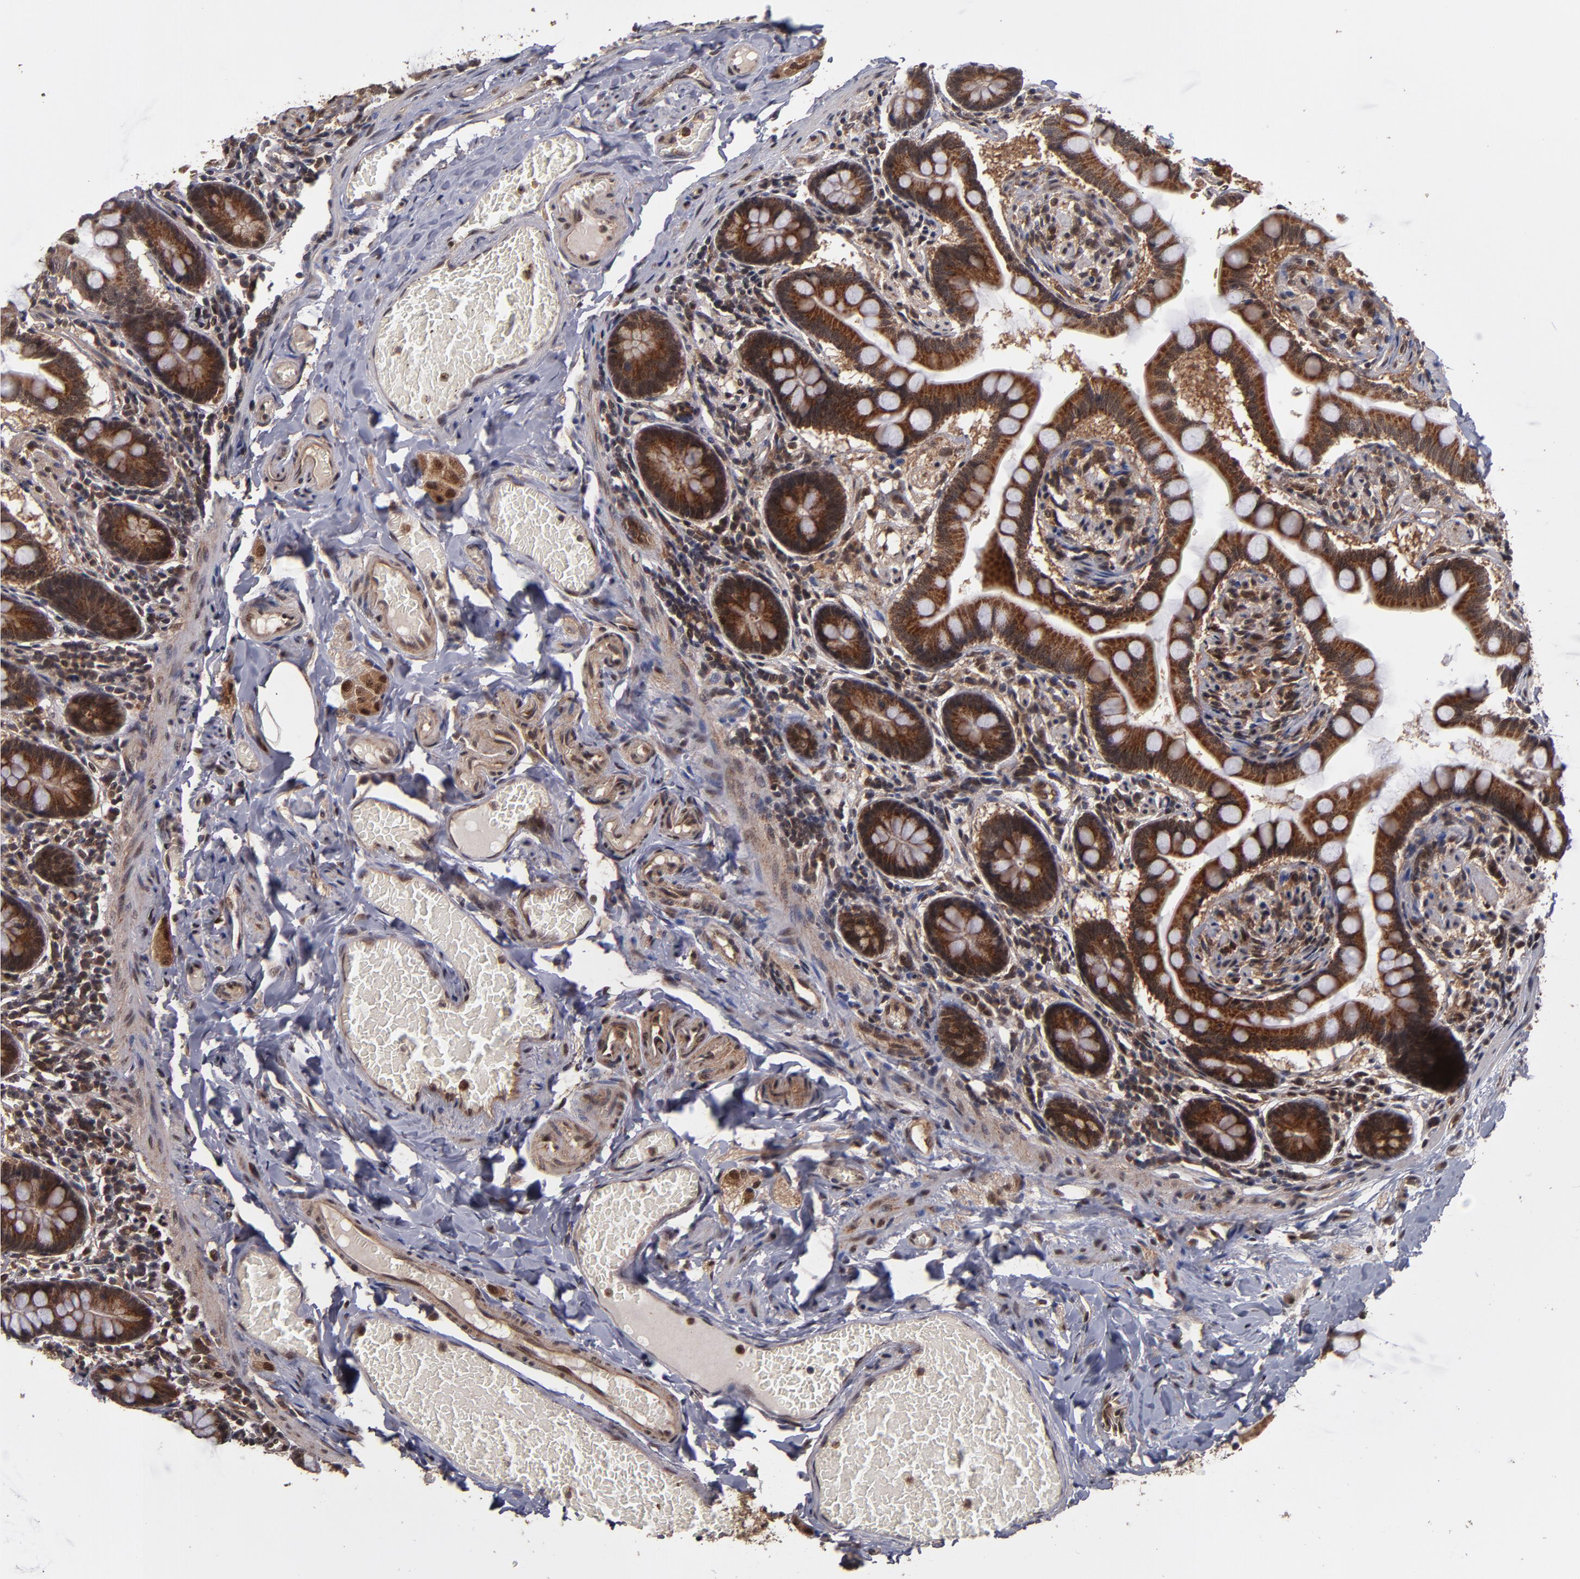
{"staining": {"intensity": "moderate", "quantity": ">75%", "location": "cytoplasmic/membranous"}, "tissue": "small intestine", "cell_type": "Glandular cells", "image_type": "normal", "snomed": [{"axis": "morphology", "description": "Normal tissue, NOS"}, {"axis": "topography", "description": "Small intestine"}], "caption": "Immunohistochemistry image of unremarkable small intestine: human small intestine stained using immunohistochemistry shows medium levels of moderate protein expression localized specifically in the cytoplasmic/membranous of glandular cells, appearing as a cytoplasmic/membranous brown color.", "gene": "CUL5", "patient": {"sex": "male", "age": 41}}